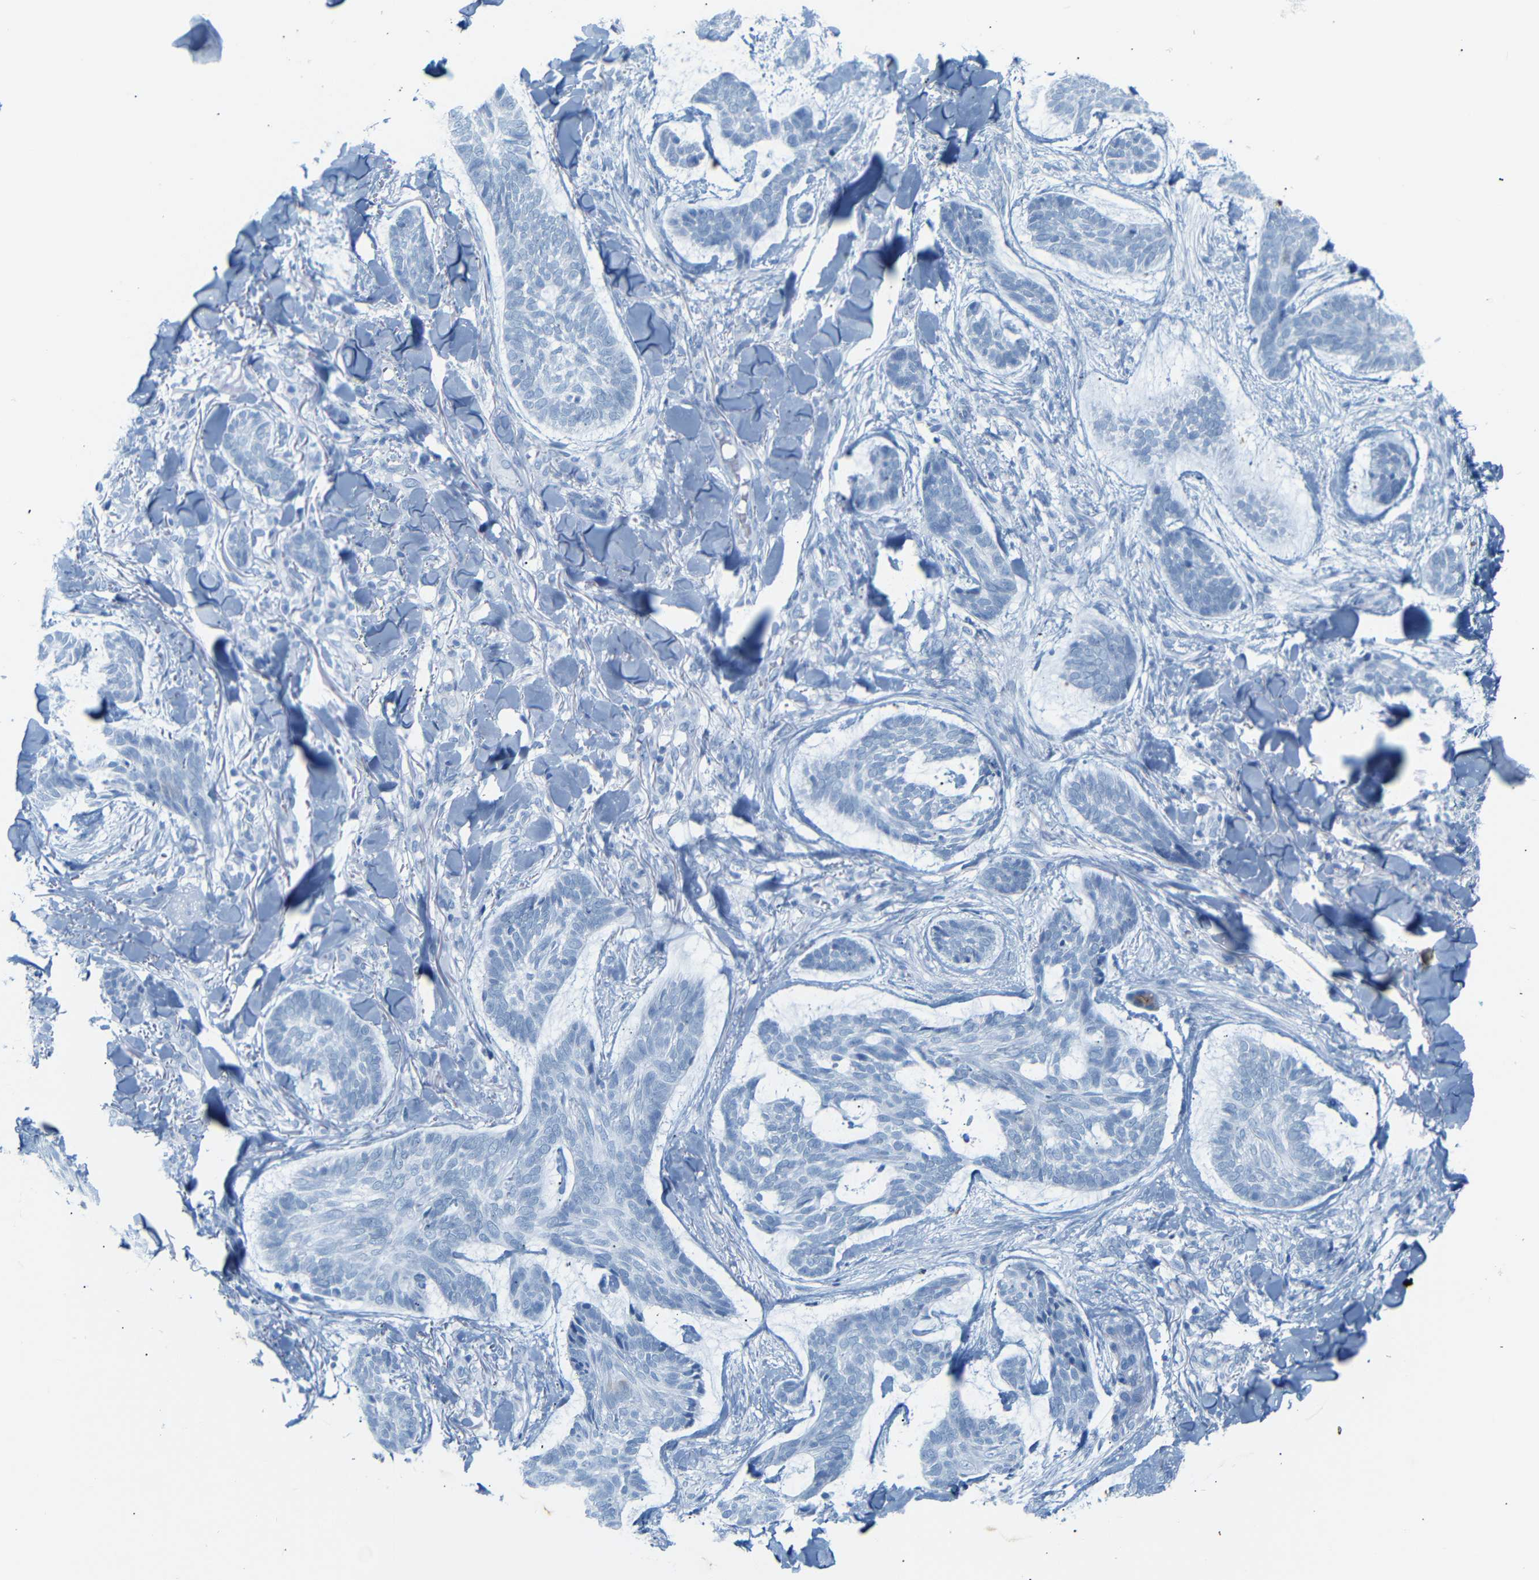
{"staining": {"intensity": "negative", "quantity": "none", "location": "none"}, "tissue": "skin cancer", "cell_type": "Tumor cells", "image_type": "cancer", "snomed": [{"axis": "morphology", "description": "Basal cell carcinoma"}, {"axis": "topography", "description": "Skin"}], "caption": "The immunohistochemistry (IHC) histopathology image has no significant expression in tumor cells of skin basal cell carcinoma tissue.", "gene": "DYNAP", "patient": {"sex": "male", "age": 43}}